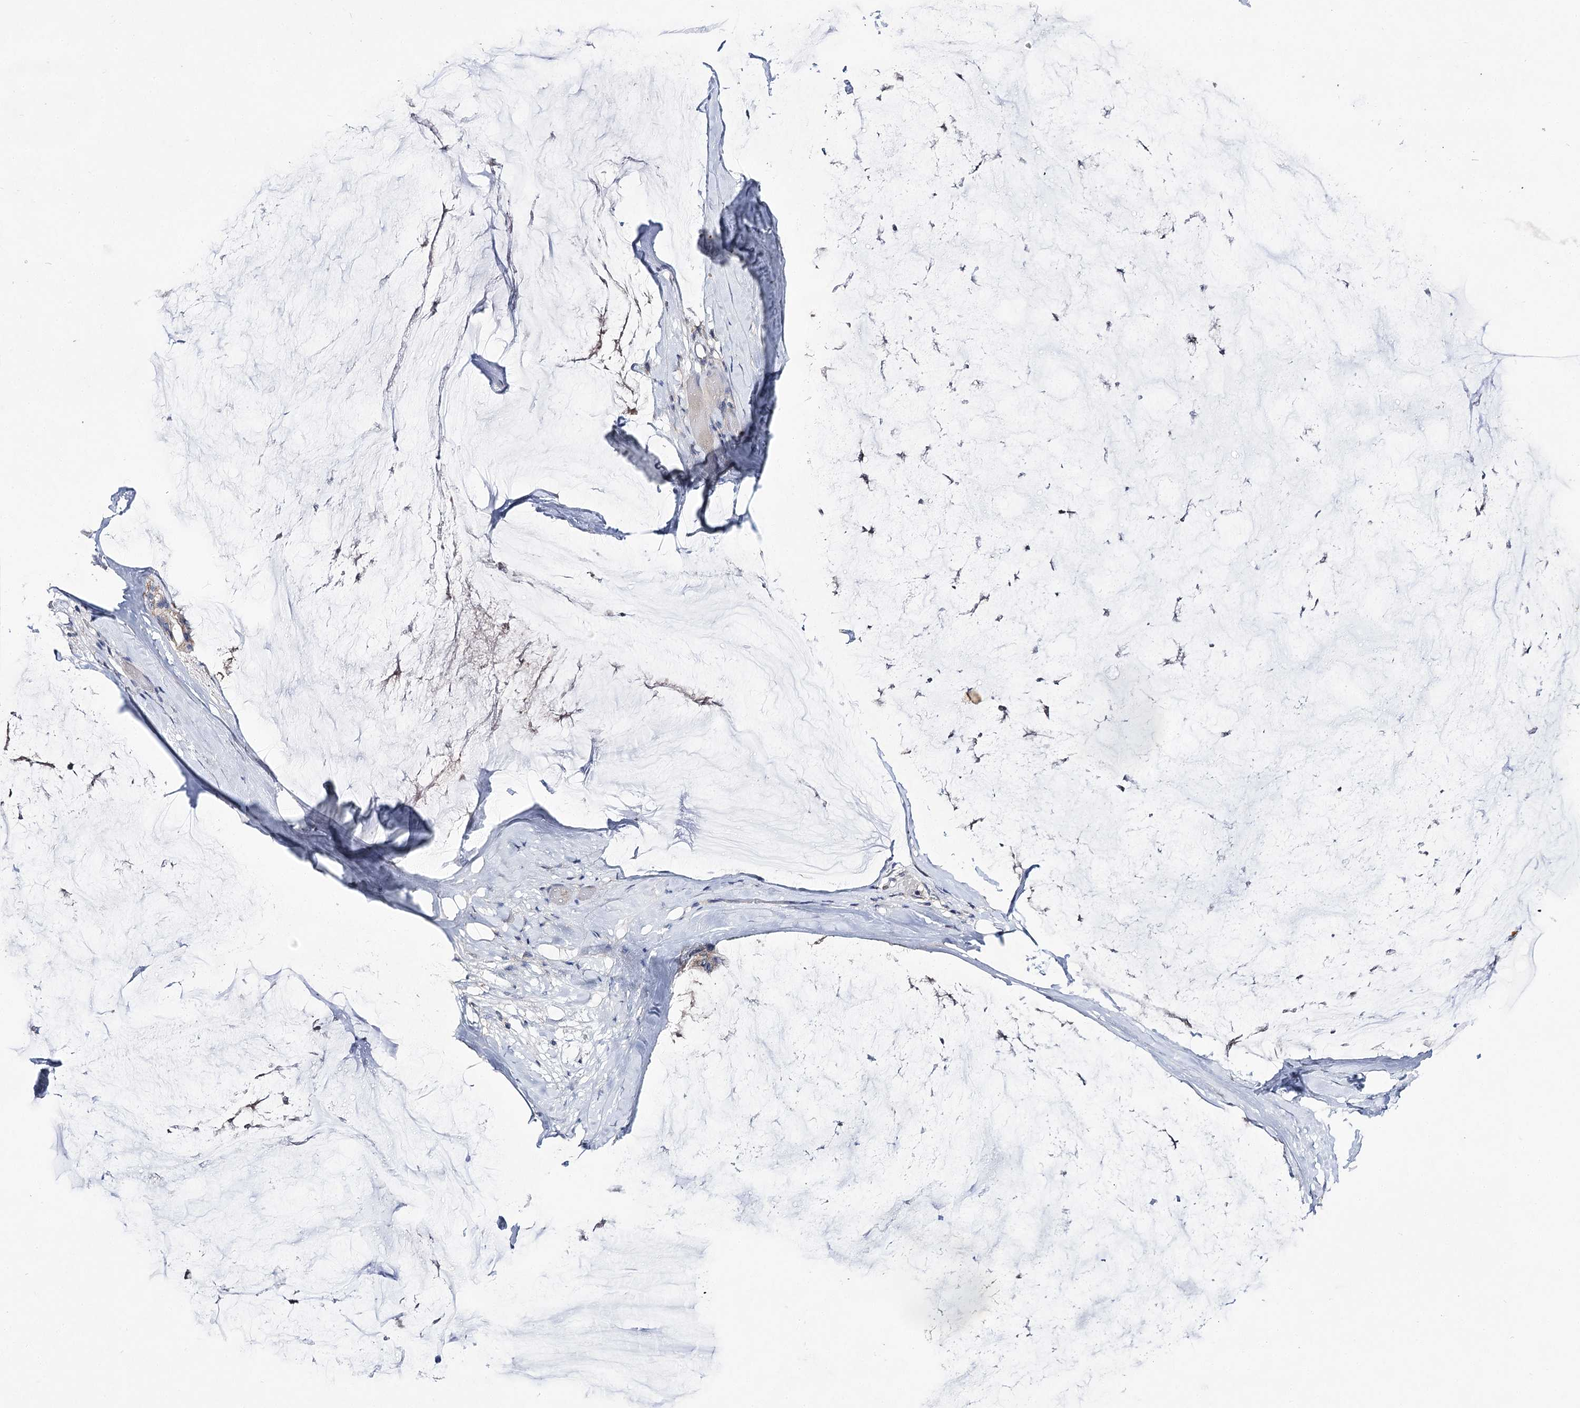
{"staining": {"intensity": "negative", "quantity": "none", "location": "none"}, "tissue": "ovarian cancer", "cell_type": "Tumor cells", "image_type": "cancer", "snomed": [{"axis": "morphology", "description": "Cystadenocarcinoma, mucinous, NOS"}, {"axis": "topography", "description": "Ovary"}], "caption": "Image shows no significant protein staining in tumor cells of ovarian cancer (mucinous cystadenocarcinoma).", "gene": "AURKC", "patient": {"sex": "female", "age": 39}}